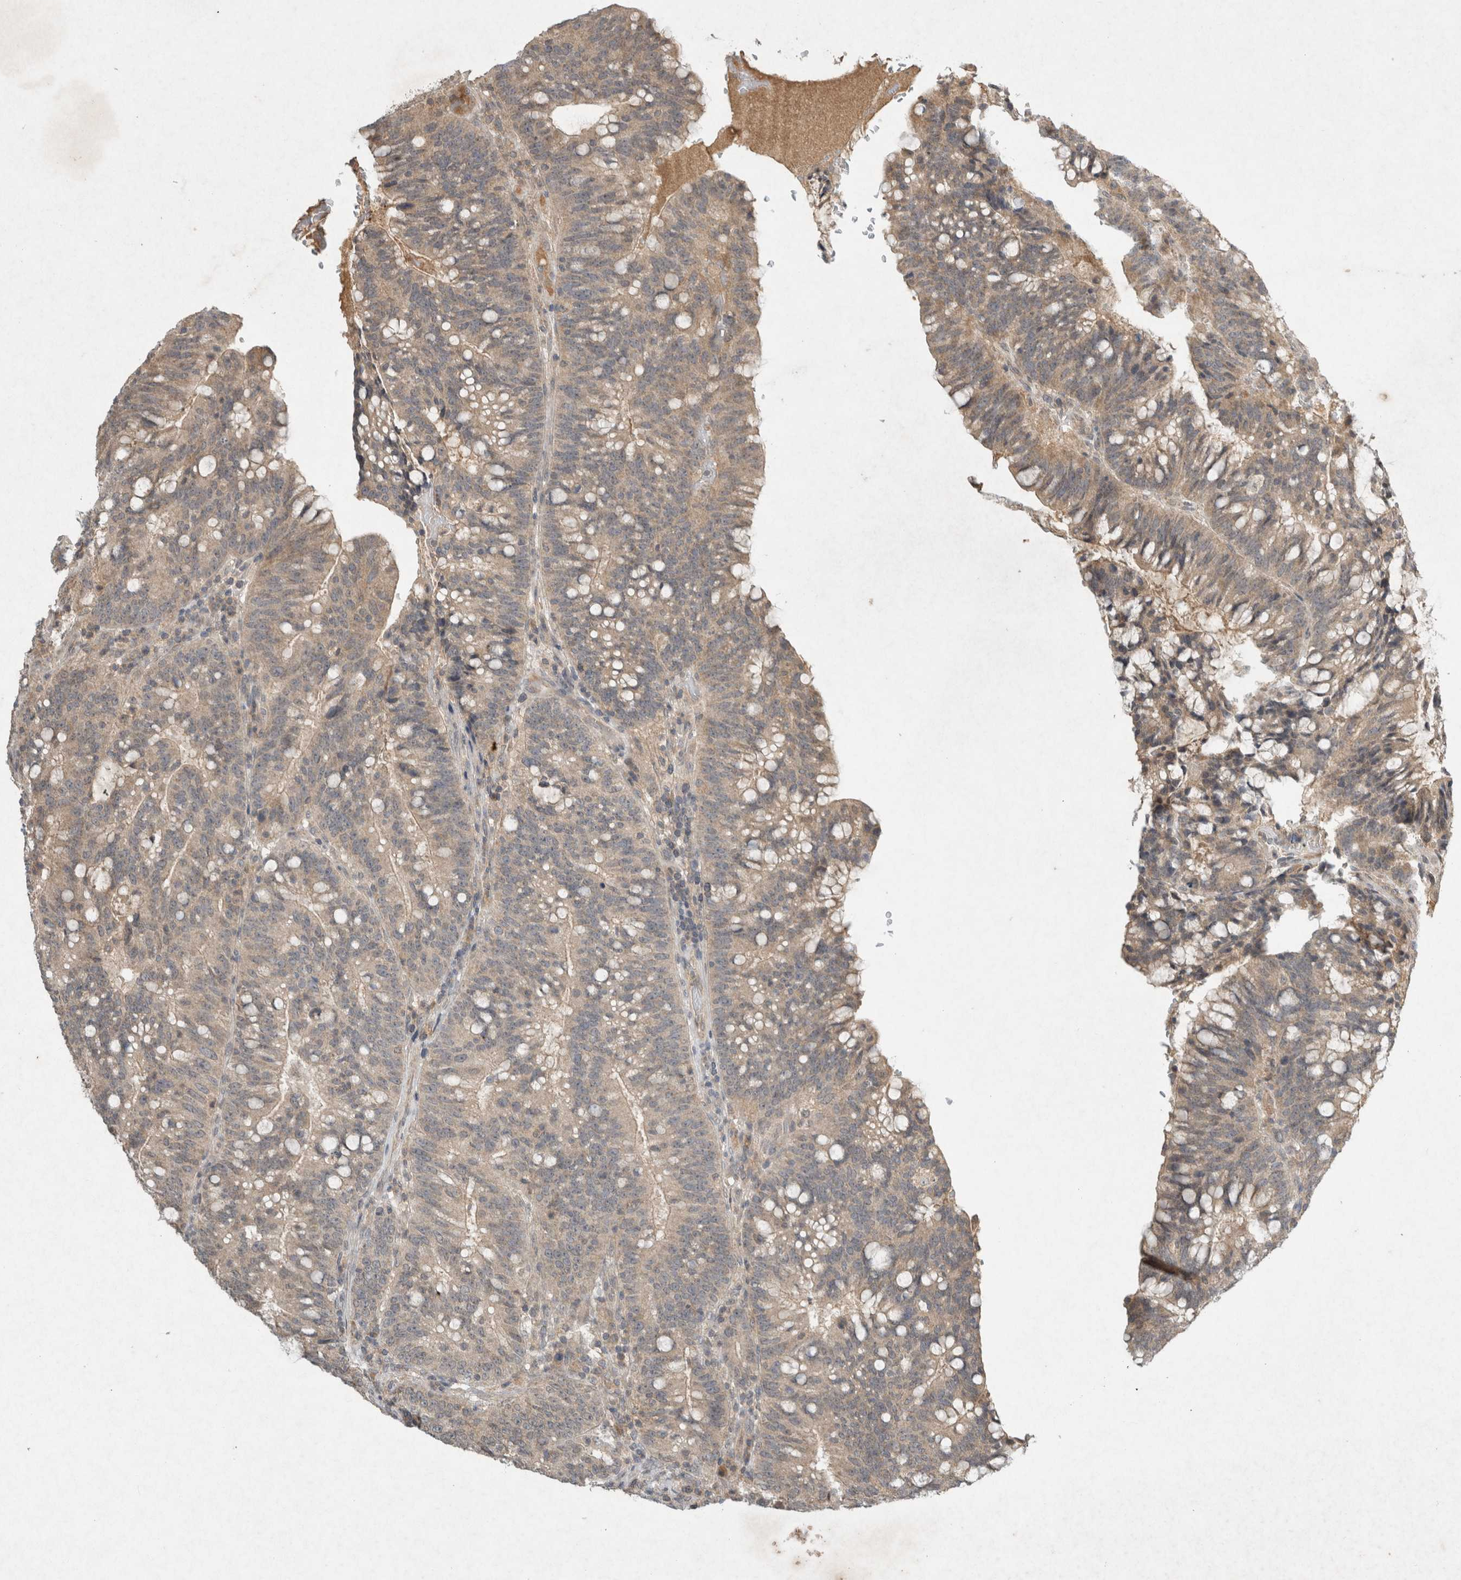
{"staining": {"intensity": "weak", "quantity": "25%-75%", "location": "cytoplasmic/membranous"}, "tissue": "colorectal cancer", "cell_type": "Tumor cells", "image_type": "cancer", "snomed": [{"axis": "morphology", "description": "Adenocarcinoma, NOS"}, {"axis": "topography", "description": "Colon"}], "caption": "The image exhibits staining of colorectal cancer, revealing weak cytoplasmic/membranous protein positivity (brown color) within tumor cells.", "gene": "LOXL2", "patient": {"sex": "female", "age": 66}}